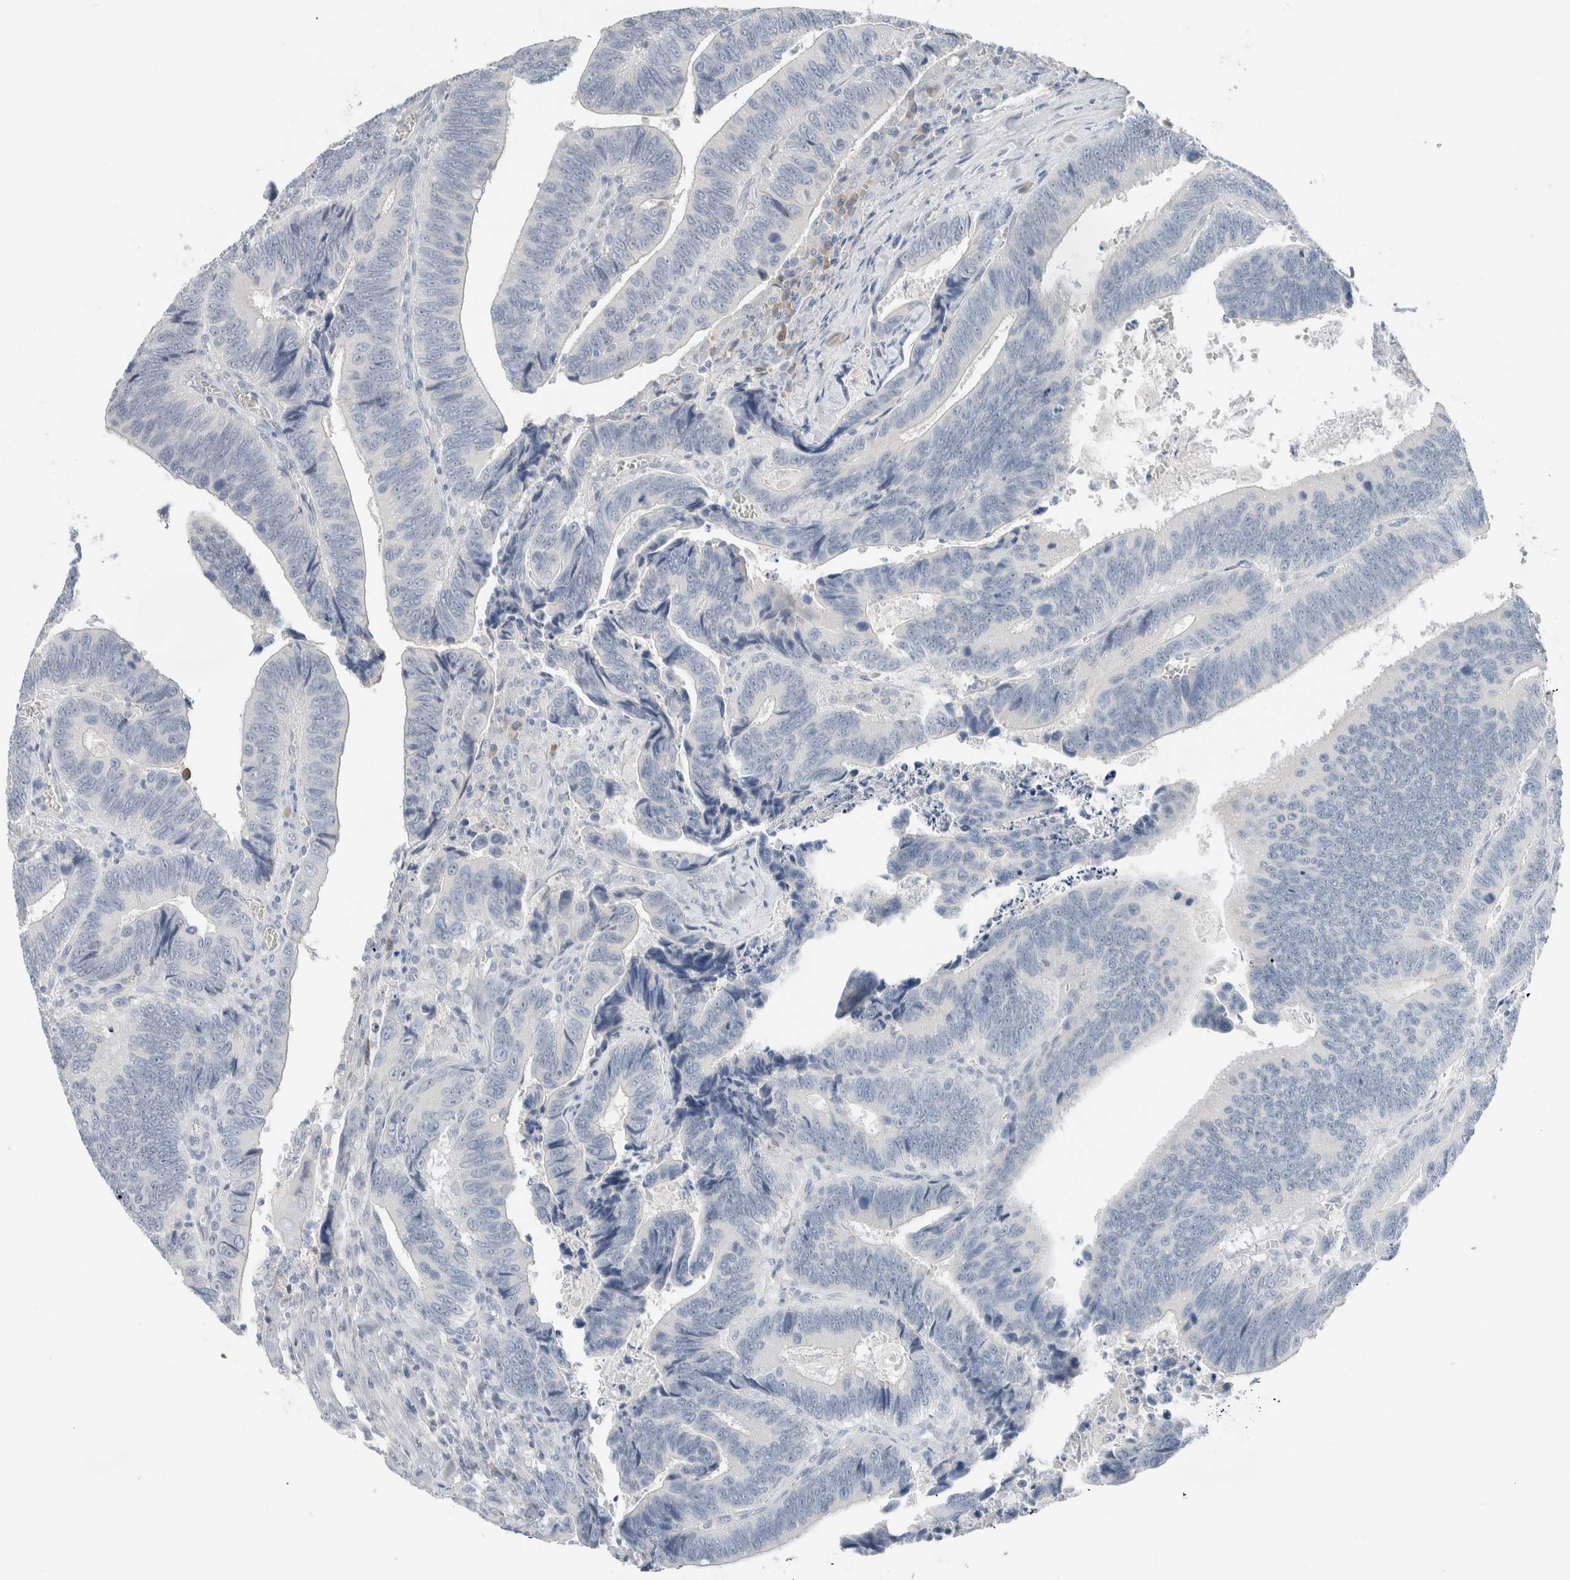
{"staining": {"intensity": "negative", "quantity": "none", "location": "none"}, "tissue": "colorectal cancer", "cell_type": "Tumor cells", "image_type": "cancer", "snomed": [{"axis": "morphology", "description": "Inflammation, NOS"}, {"axis": "morphology", "description": "Adenocarcinoma, NOS"}, {"axis": "topography", "description": "Colon"}], "caption": "The image exhibits no staining of tumor cells in colorectal adenocarcinoma.", "gene": "DUOX1", "patient": {"sex": "male", "age": 72}}